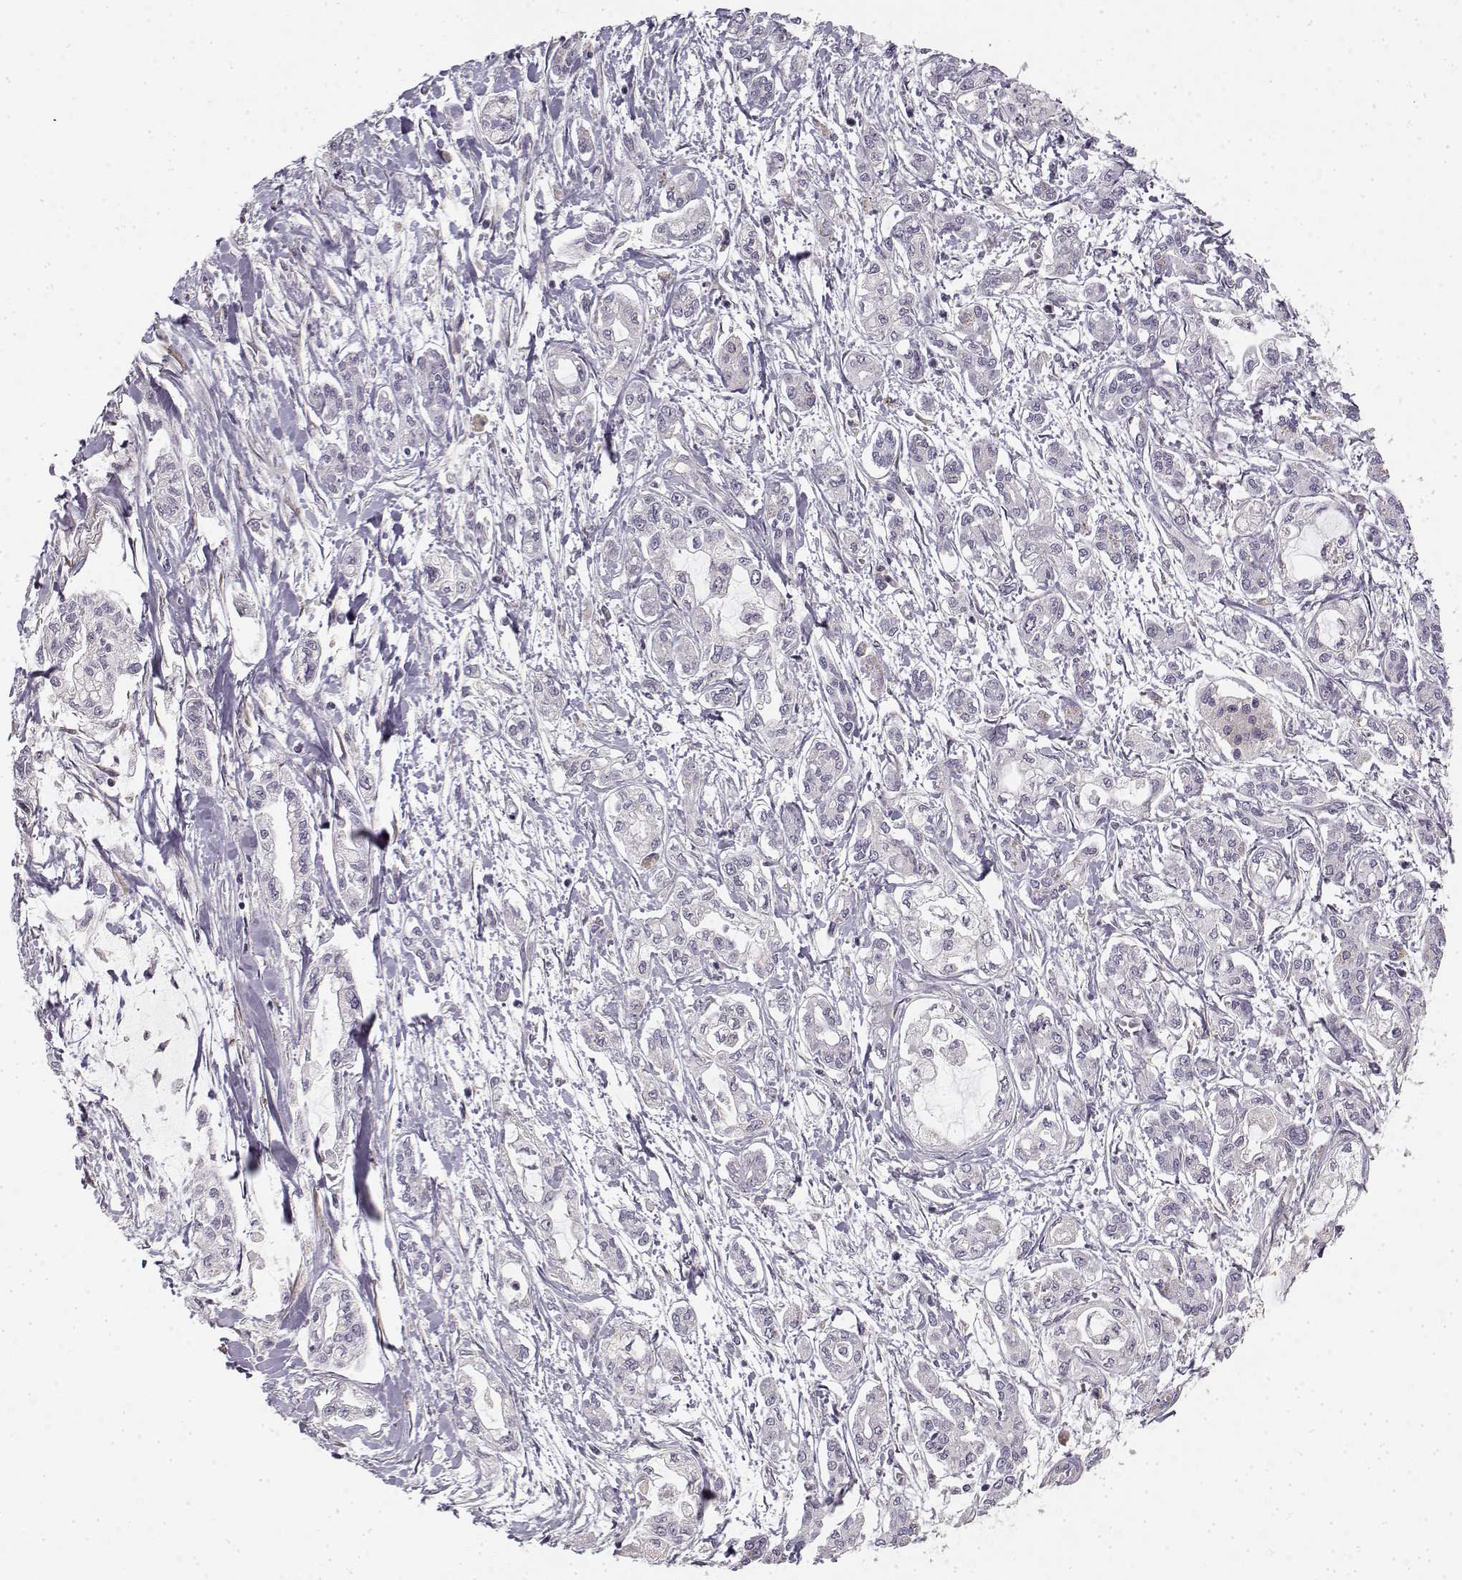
{"staining": {"intensity": "negative", "quantity": "none", "location": "none"}, "tissue": "pancreatic cancer", "cell_type": "Tumor cells", "image_type": "cancer", "snomed": [{"axis": "morphology", "description": "Adenocarcinoma, NOS"}, {"axis": "topography", "description": "Pancreas"}], "caption": "This photomicrograph is of pancreatic cancer (adenocarcinoma) stained with immunohistochemistry to label a protein in brown with the nuclei are counter-stained blue. There is no positivity in tumor cells.", "gene": "MED12L", "patient": {"sex": "male", "age": 54}}